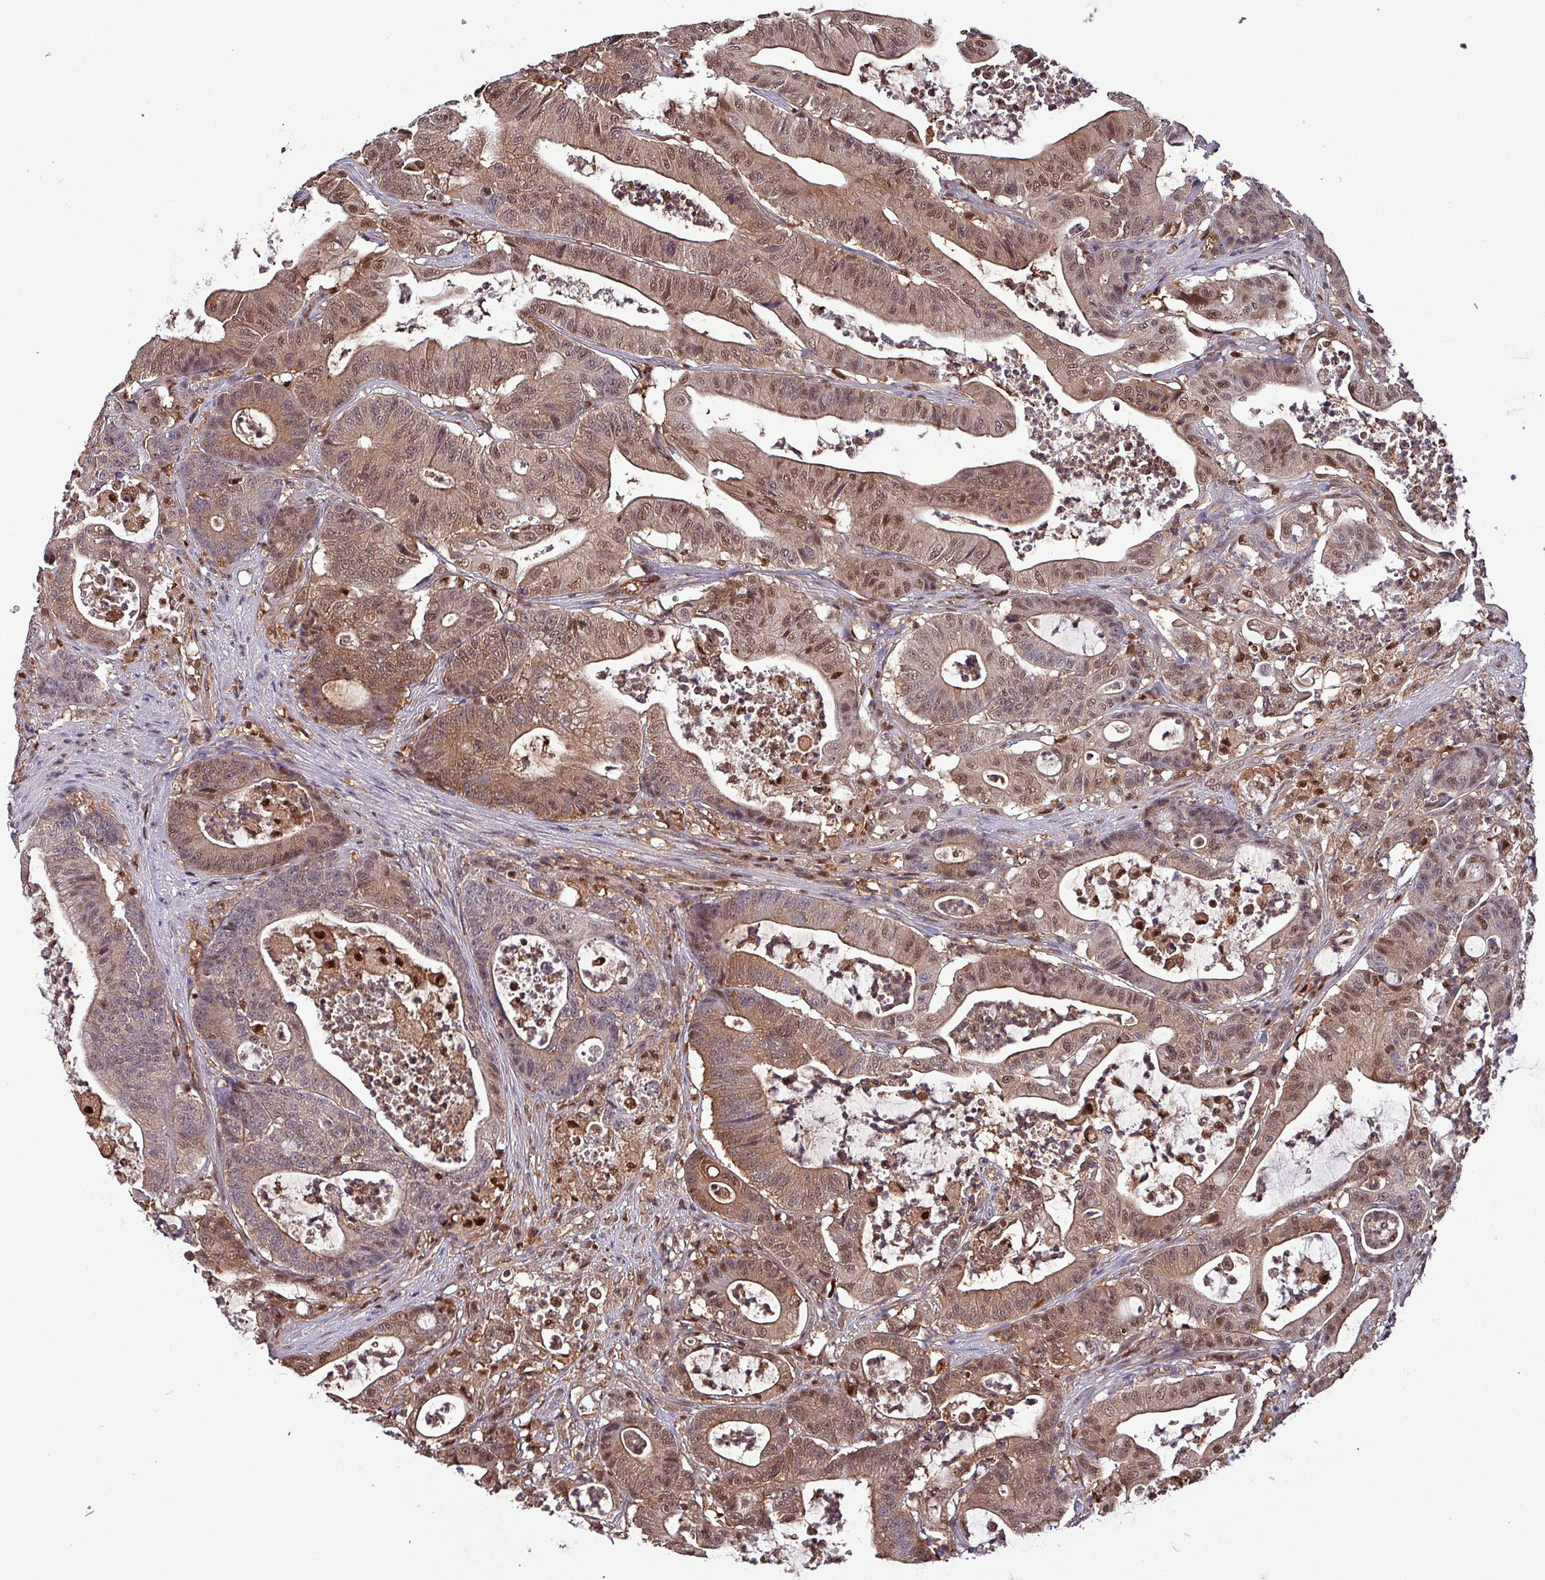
{"staining": {"intensity": "moderate", "quantity": ">75%", "location": "cytoplasmic/membranous,nuclear"}, "tissue": "colorectal cancer", "cell_type": "Tumor cells", "image_type": "cancer", "snomed": [{"axis": "morphology", "description": "Adenocarcinoma, NOS"}, {"axis": "topography", "description": "Colon"}], "caption": "Protein staining of colorectal cancer (adenocarcinoma) tissue shows moderate cytoplasmic/membranous and nuclear staining in approximately >75% of tumor cells.", "gene": "PSMB8", "patient": {"sex": "female", "age": 84}}